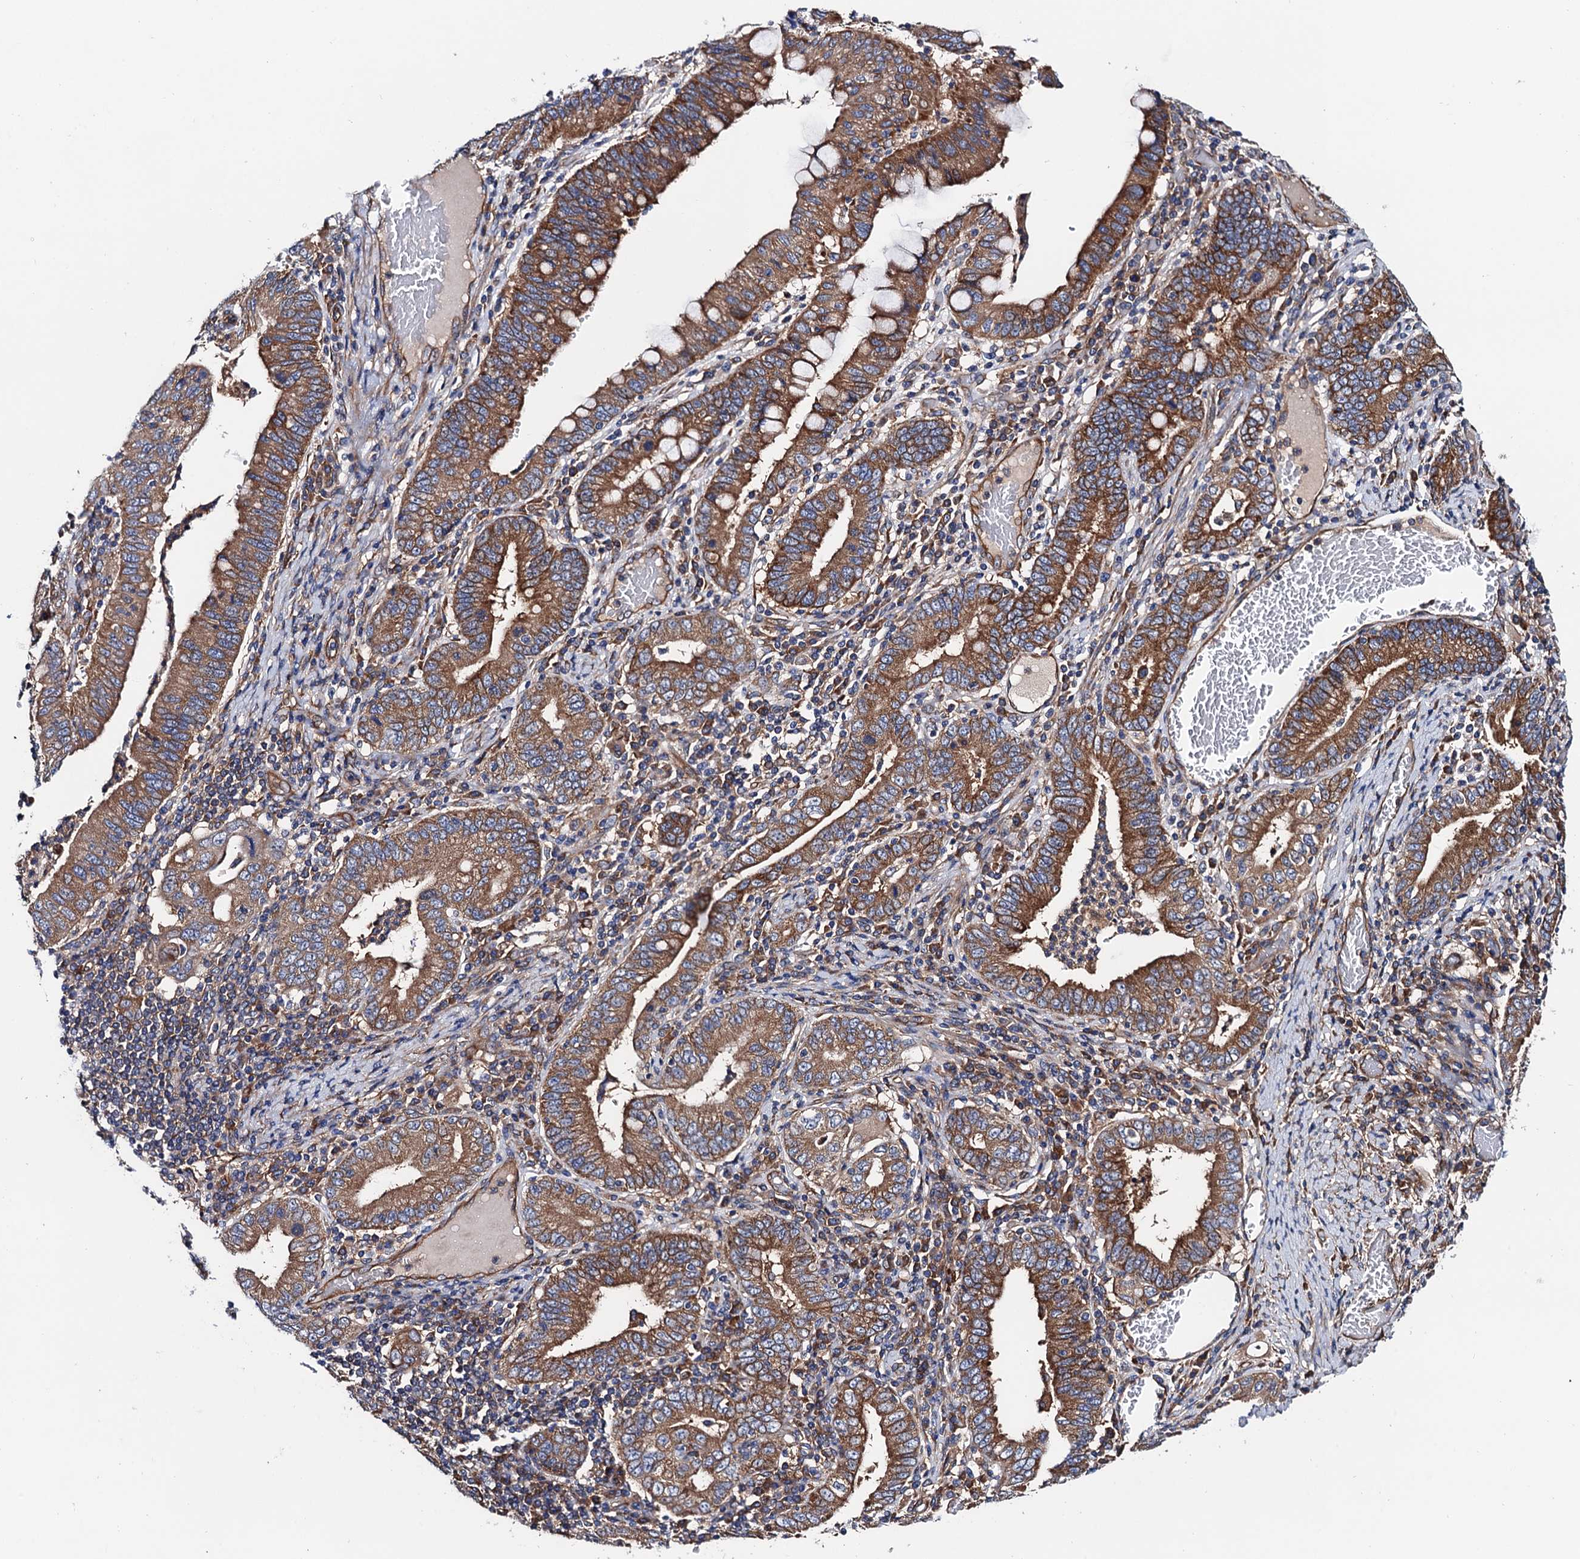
{"staining": {"intensity": "moderate", "quantity": ">75%", "location": "cytoplasmic/membranous"}, "tissue": "stomach cancer", "cell_type": "Tumor cells", "image_type": "cancer", "snomed": [{"axis": "morphology", "description": "Normal tissue, NOS"}, {"axis": "morphology", "description": "Adenocarcinoma, NOS"}, {"axis": "topography", "description": "Esophagus"}, {"axis": "topography", "description": "Stomach, upper"}, {"axis": "topography", "description": "Peripheral nerve tissue"}], "caption": "This is an image of immunohistochemistry staining of stomach cancer (adenocarcinoma), which shows moderate expression in the cytoplasmic/membranous of tumor cells.", "gene": "MRPL48", "patient": {"sex": "male", "age": 62}}